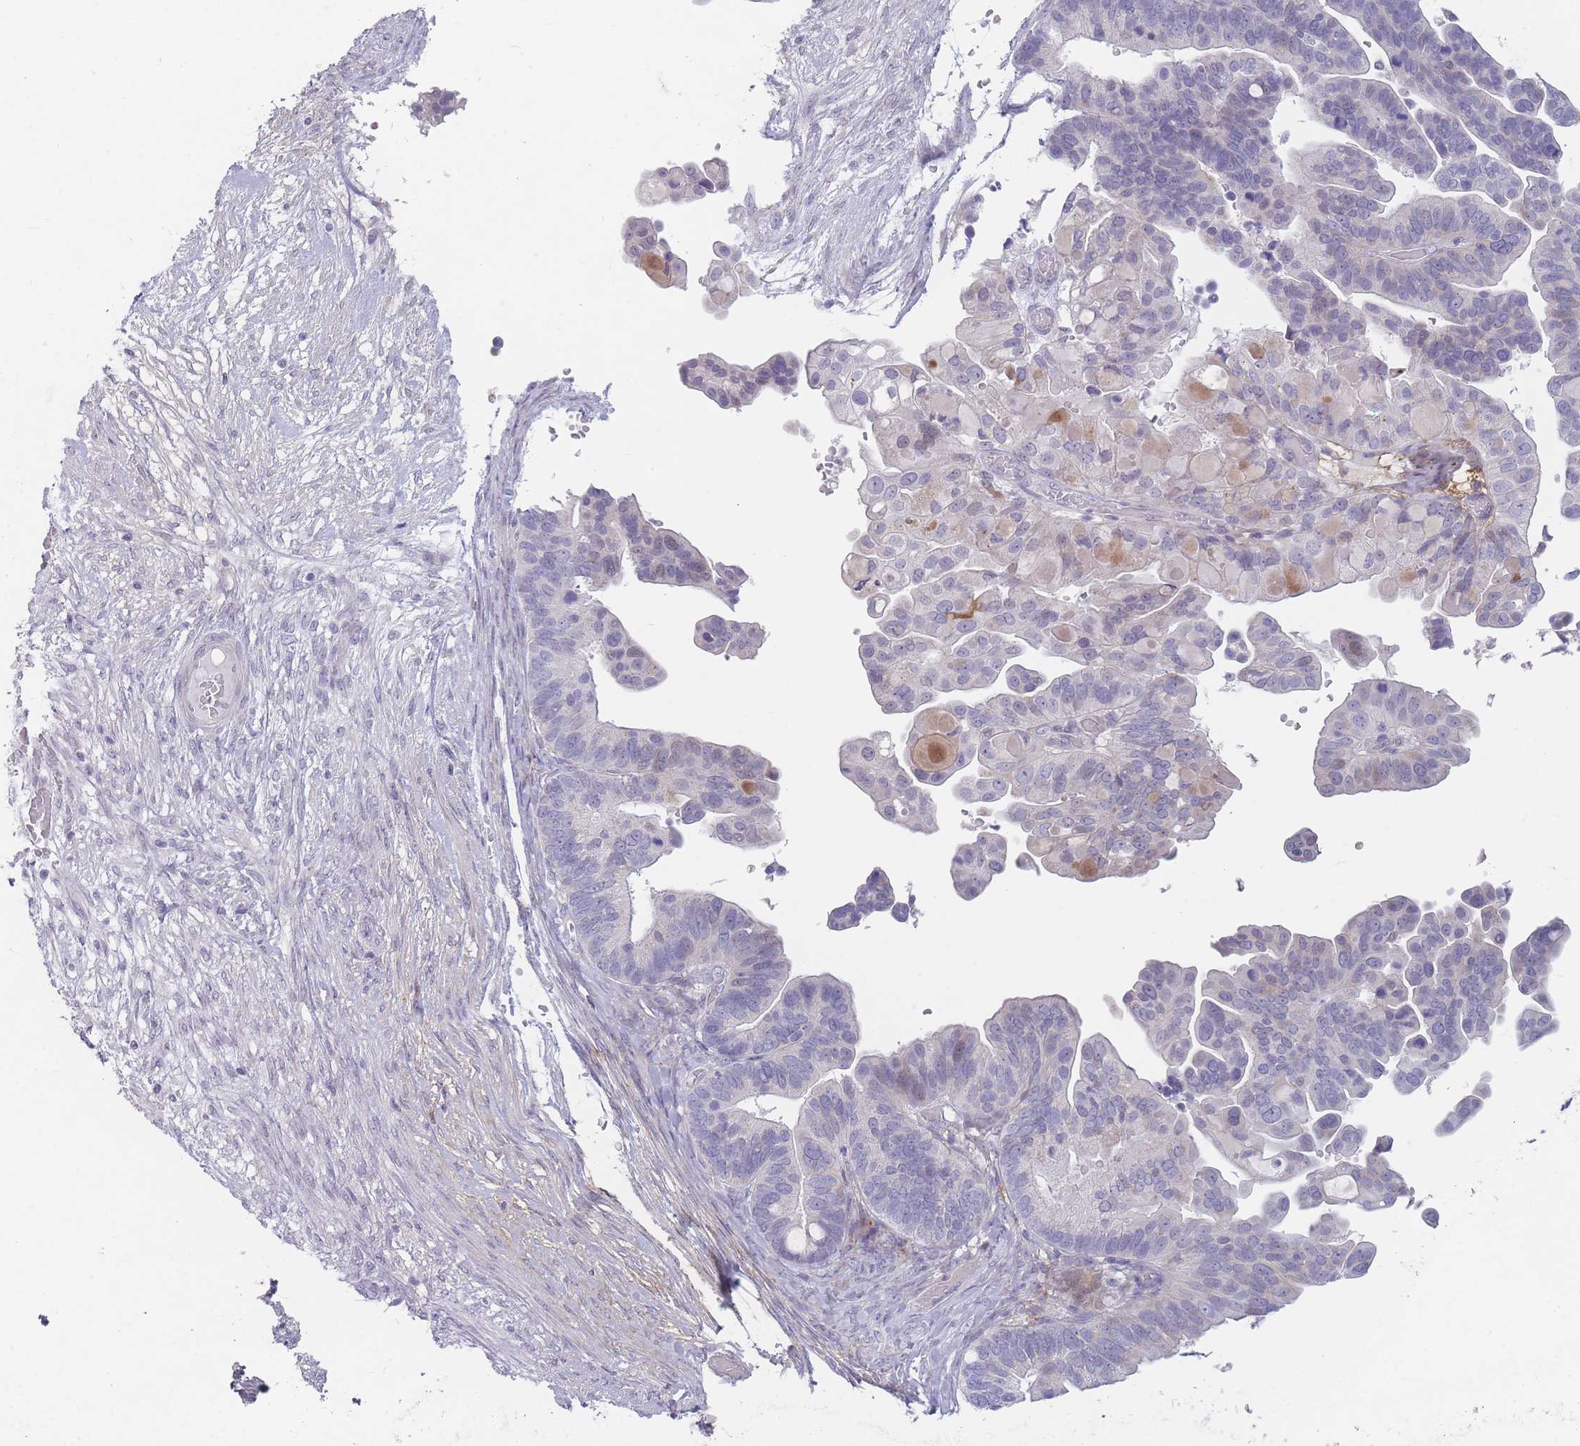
{"staining": {"intensity": "moderate", "quantity": "<25%", "location": "cytoplasmic/membranous"}, "tissue": "ovarian cancer", "cell_type": "Tumor cells", "image_type": "cancer", "snomed": [{"axis": "morphology", "description": "Cystadenocarcinoma, serous, NOS"}, {"axis": "topography", "description": "Ovary"}], "caption": "Immunohistochemistry micrograph of human ovarian cancer (serous cystadenocarcinoma) stained for a protein (brown), which shows low levels of moderate cytoplasmic/membranous positivity in approximately <25% of tumor cells.", "gene": "PAIP2B", "patient": {"sex": "female", "age": 56}}